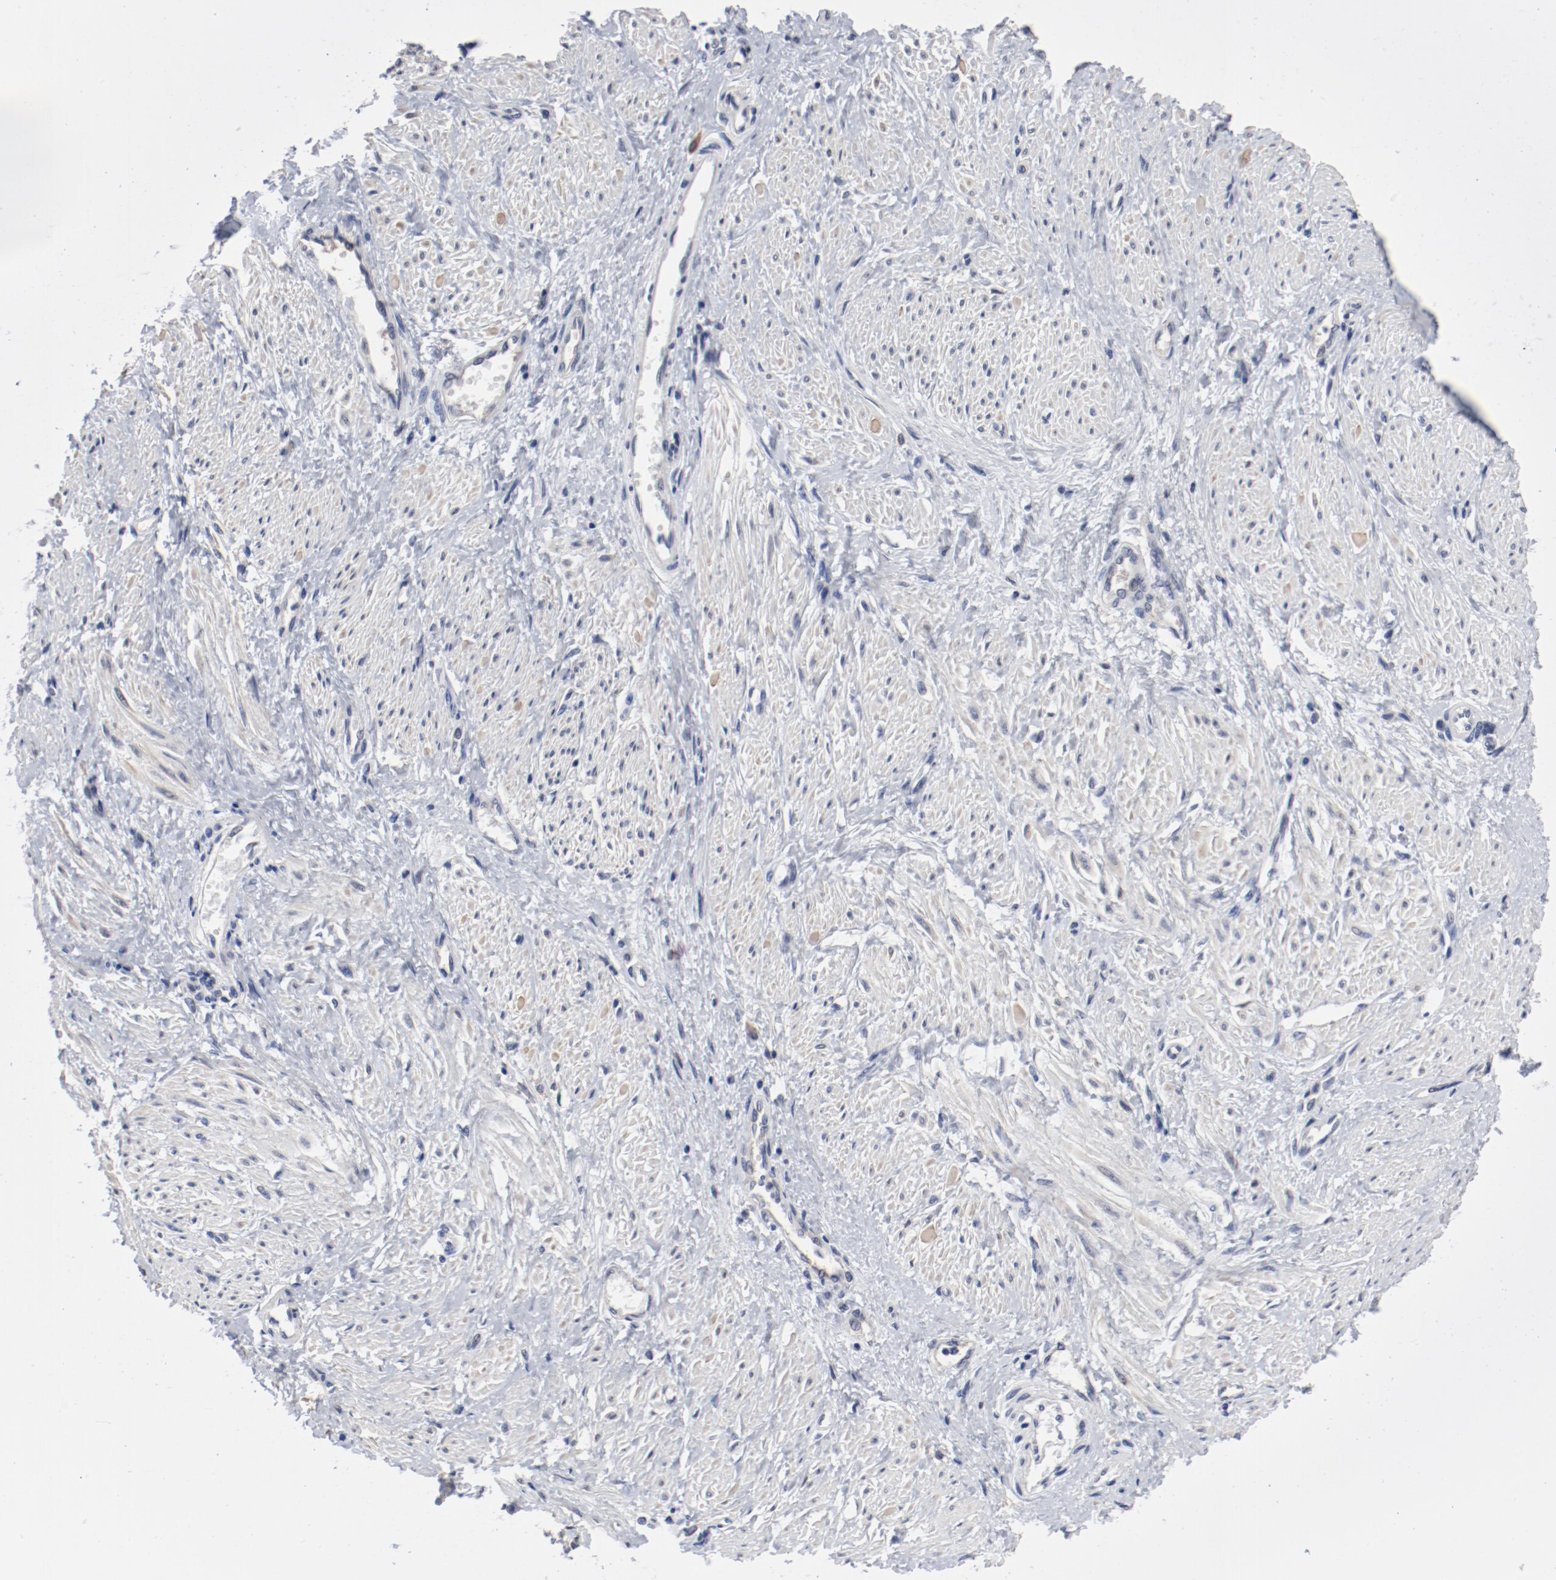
{"staining": {"intensity": "negative", "quantity": "none", "location": "none"}, "tissue": "smooth muscle", "cell_type": "Smooth muscle cells", "image_type": "normal", "snomed": [{"axis": "morphology", "description": "Normal tissue, NOS"}, {"axis": "topography", "description": "Smooth muscle"}, {"axis": "topography", "description": "Uterus"}], "caption": "IHC of unremarkable human smooth muscle reveals no expression in smooth muscle cells. The staining is performed using DAB (3,3'-diaminobenzidine) brown chromogen with nuclei counter-stained in using hematoxylin.", "gene": "ANKLE2", "patient": {"sex": "female", "age": 39}}